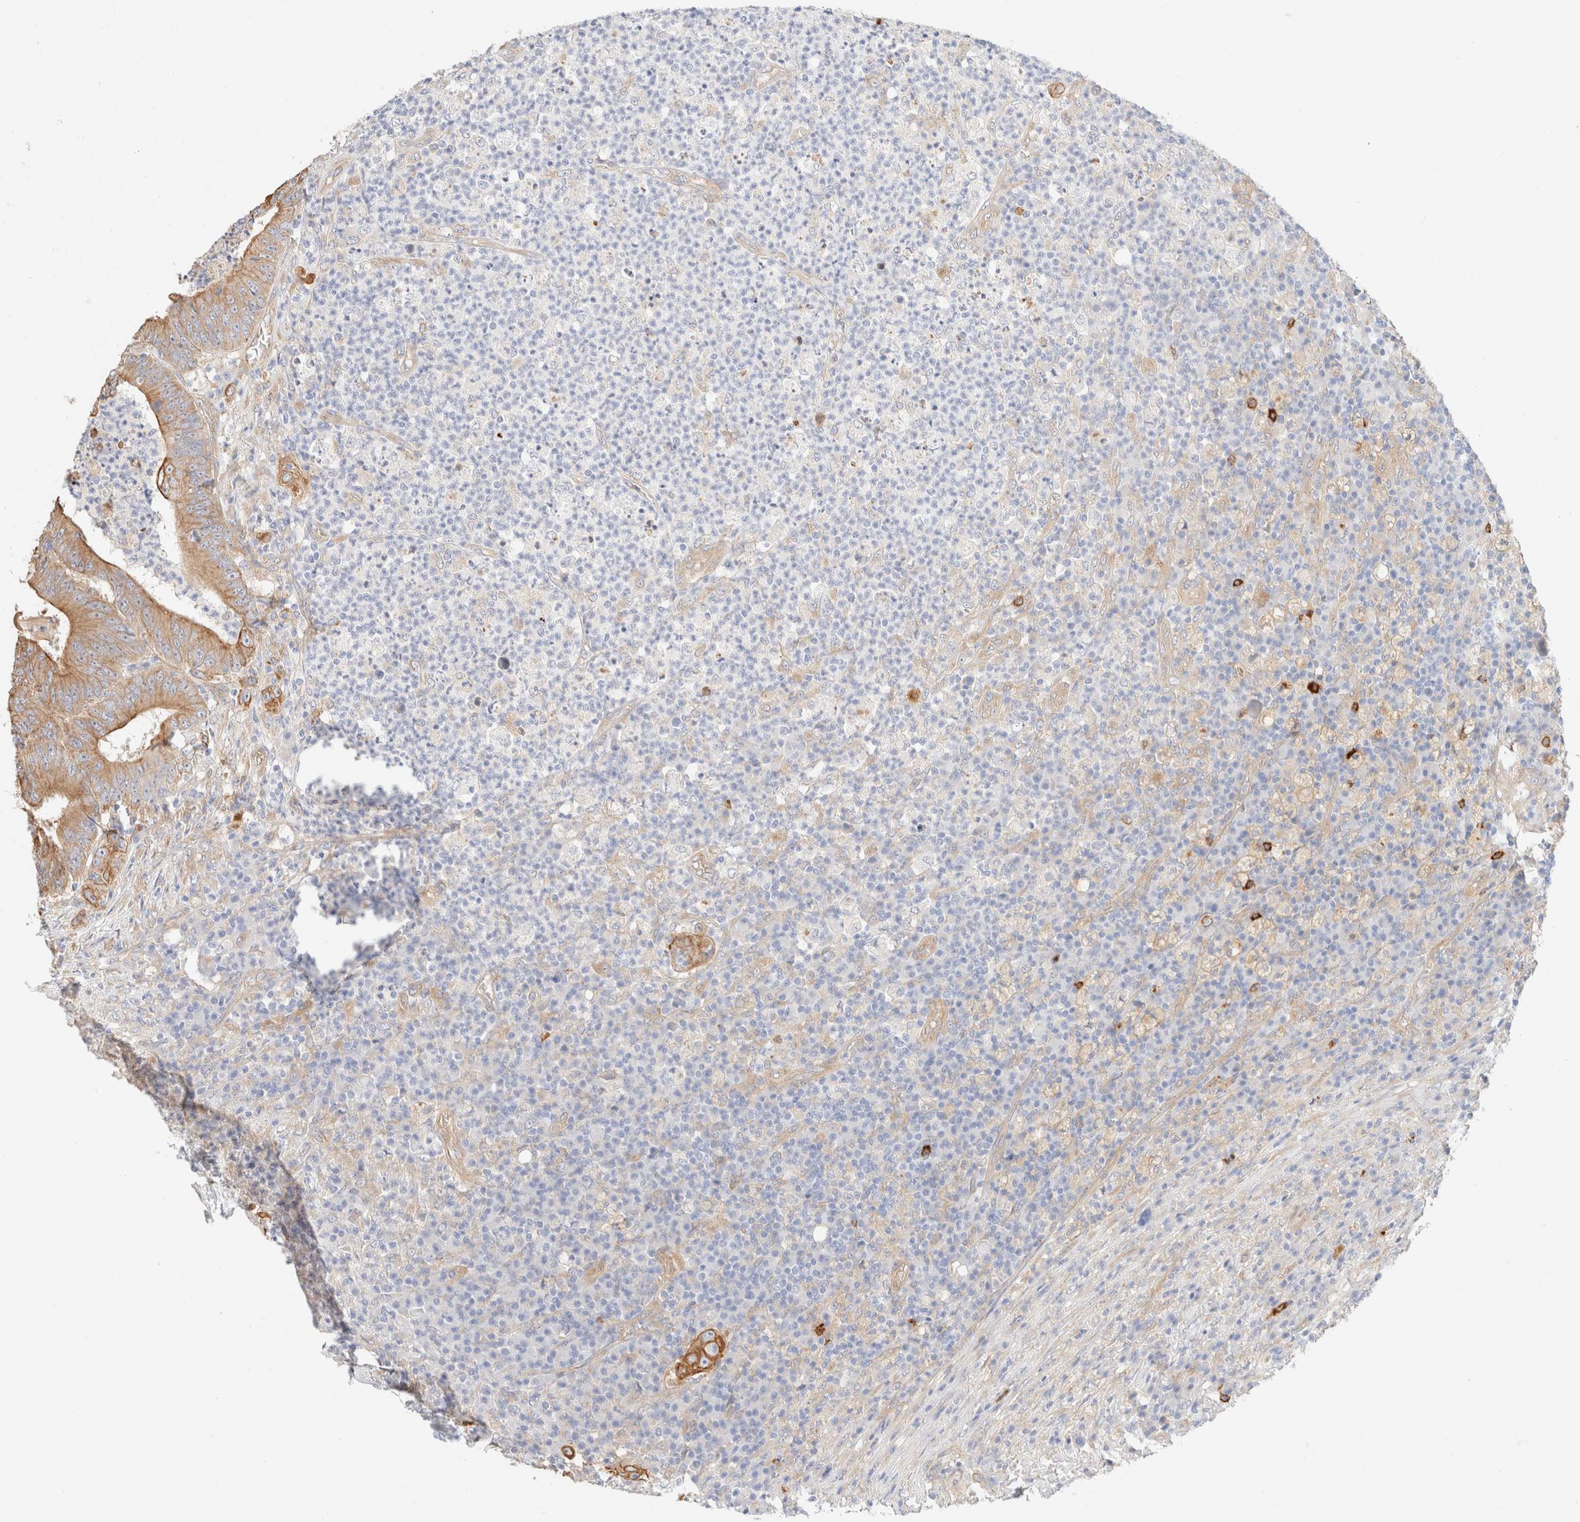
{"staining": {"intensity": "moderate", "quantity": ">75%", "location": "cytoplasmic/membranous"}, "tissue": "colorectal cancer", "cell_type": "Tumor cells", "image_type": "cancer", "snomed": [{"axis": "morphology", "description": "Adenocarcinoma, NOS"}, {"axis": "topography", "description": "Colon"}], "caption": "The immunohistochemical stain shows moderate cytoplasmic/membranous positivity in tumor cells of colorectal cancer tissue.", "gene": "NIBAN2", "patient": {"sex": "male", "age": 83}}